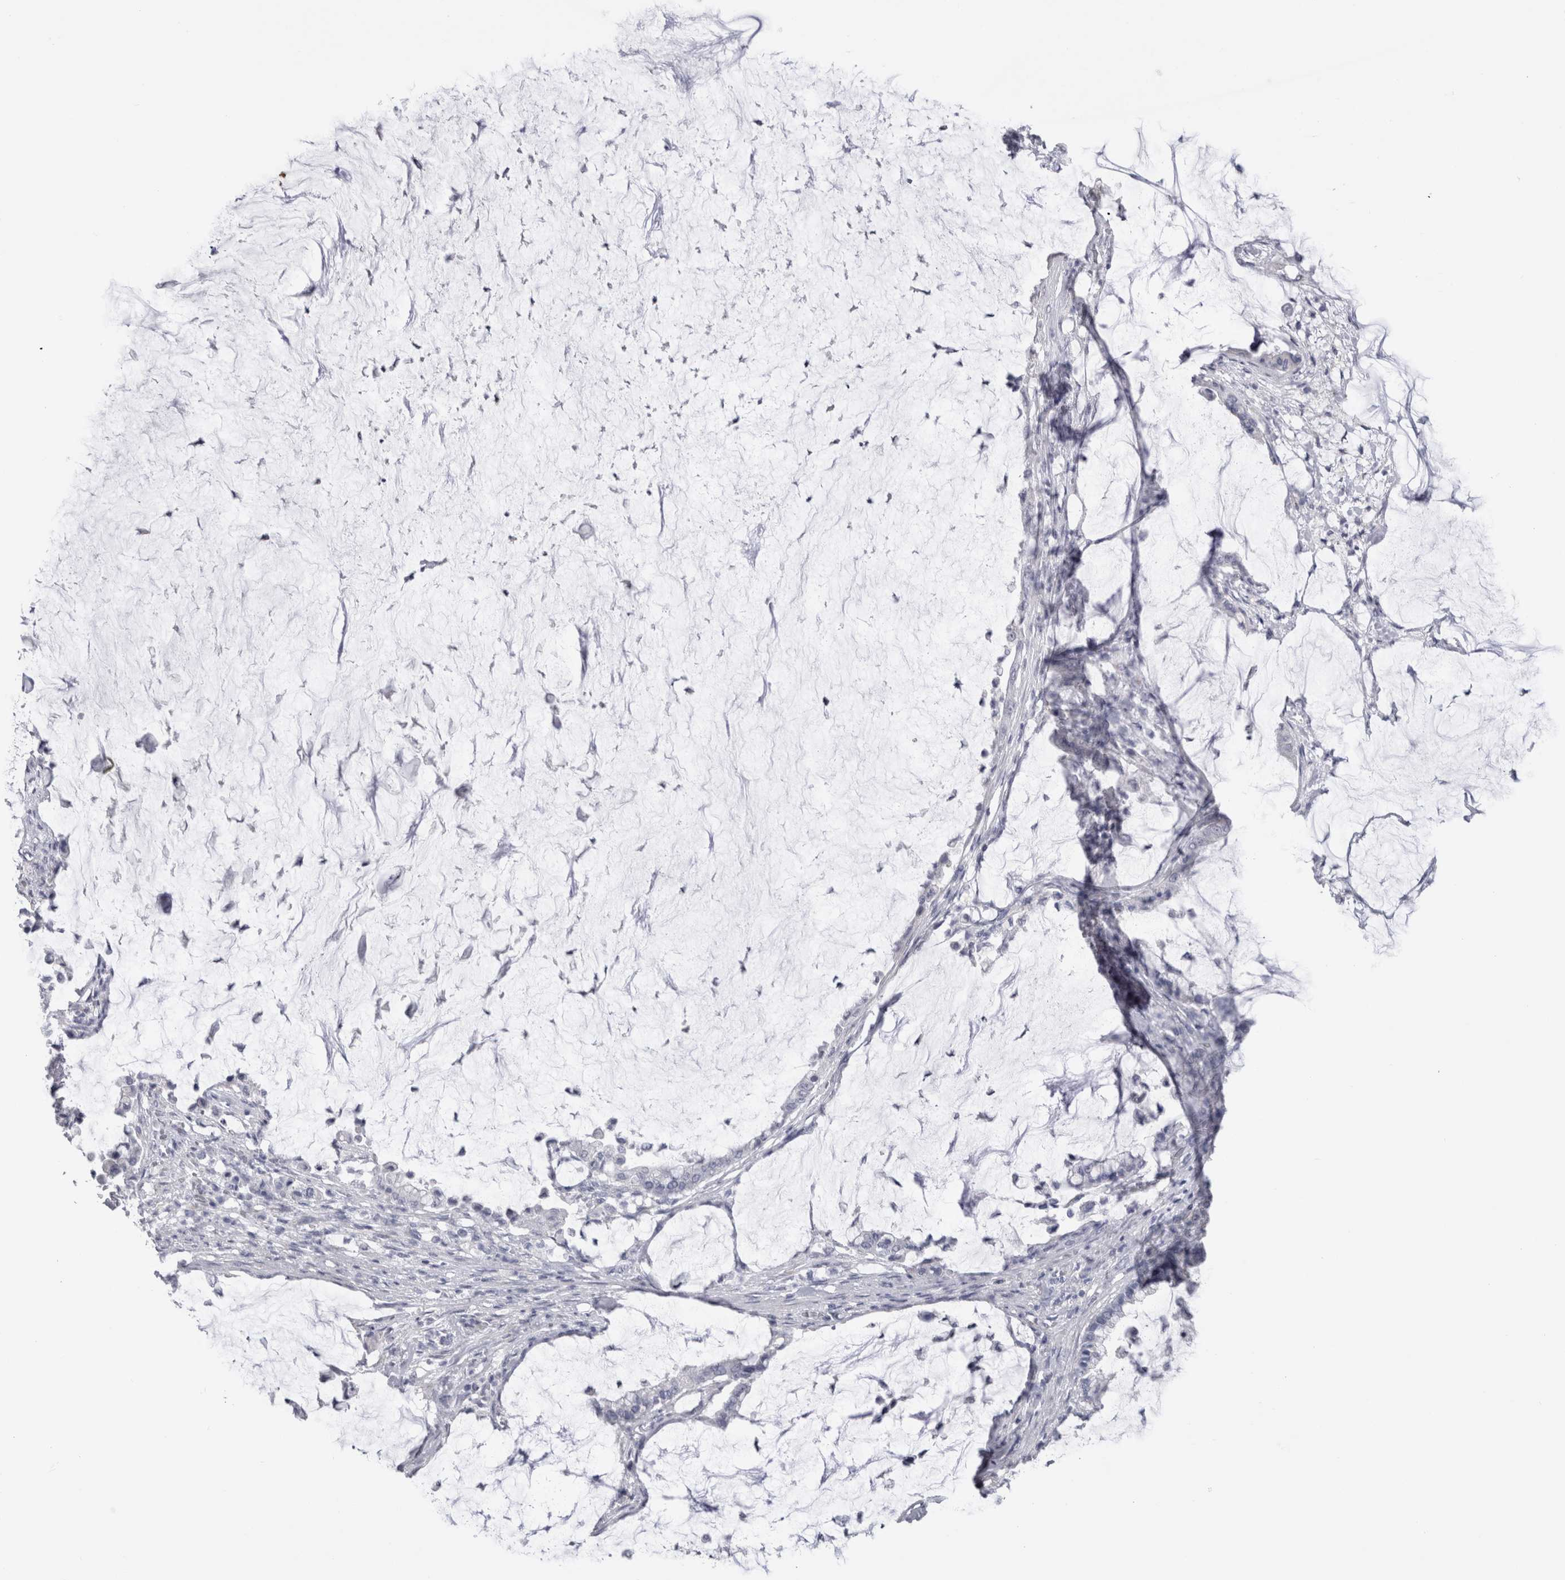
{"staining": {"intensity": "negative", "quantity": "none", "location": "none"}, "tissue": "pancreatic cancer", "cell_type": "Tumor cells", "image_type": "cancer", "snomed": [{"axis": "morphology", "description": "Adenocarcinoma, NOS"}, {"axis": "topography", "description": "Pancreas"}], "caption": "DAB (3,3'-diaminobenzidine) immunohistochemical staining of adenocarcinoma (pancreatic) exhibits no significant positivity in tumor cells. (DAB IHC visualized using brightfield microscopy, high magnification).", "gene": "MSMB", "patient": {"sex": "male", "age": 41}}